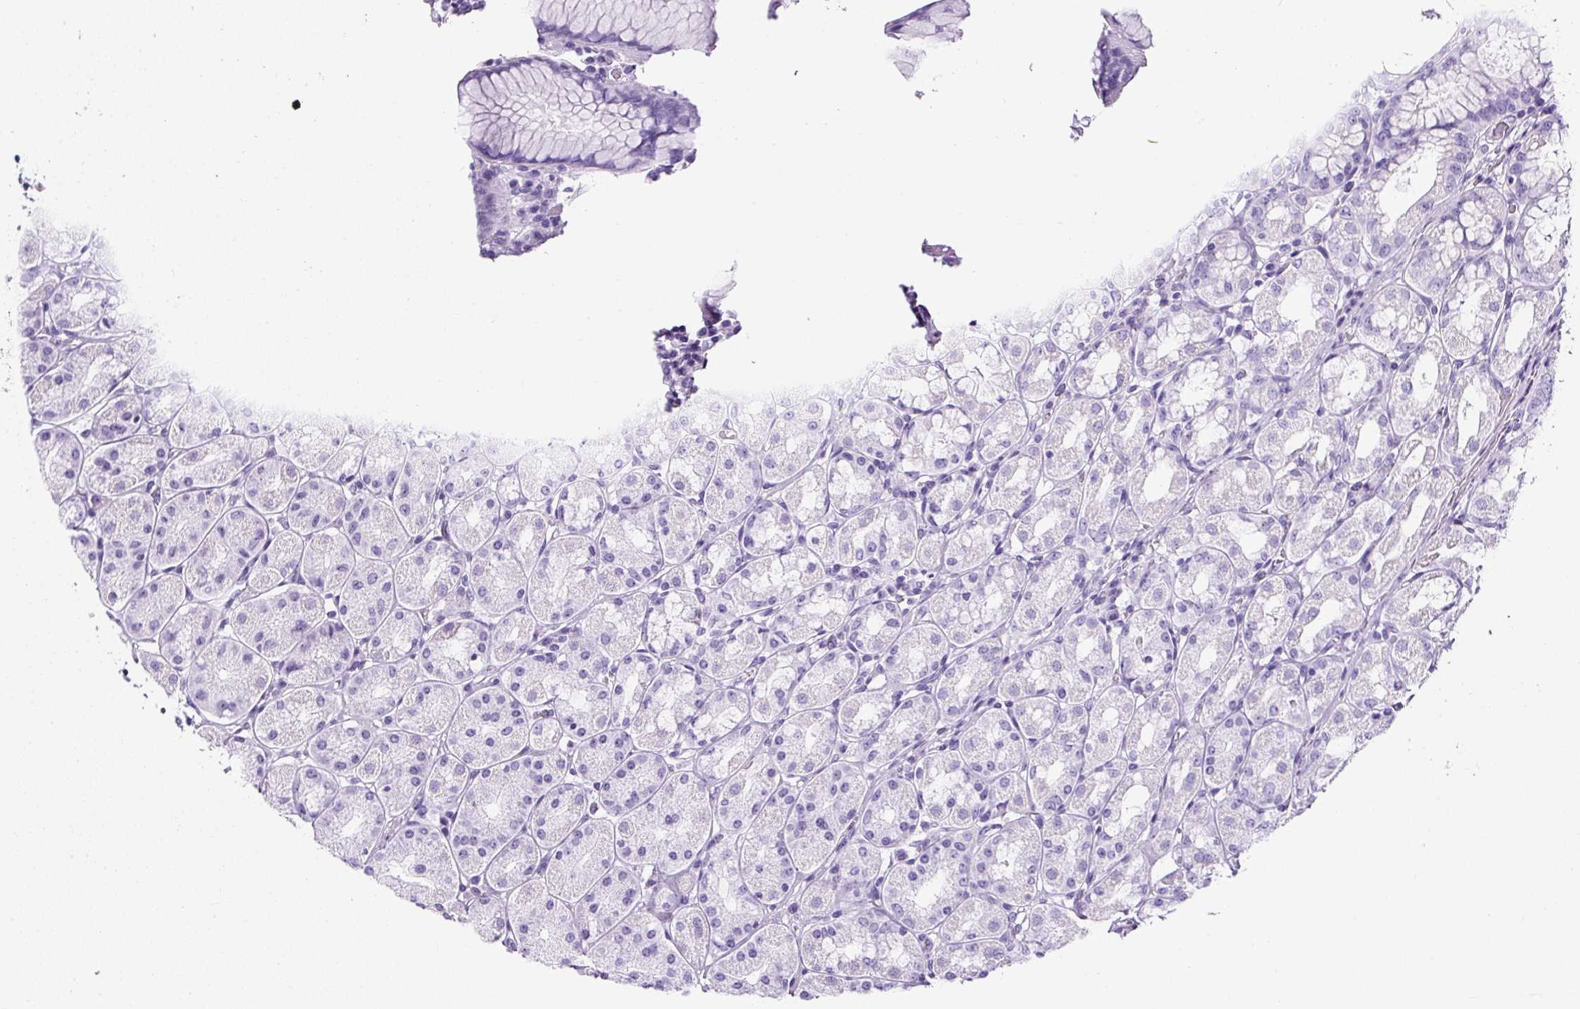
{"staining": {"intensity": "negative", "quantity": "none", "location": "none"}, "tissue": "stomach", "cell_type": "Glandular cells", "image_type": "normal", "snomed": [{"axis": "morphology", "description": "Normal tissue, NOS"}, {"axis": "topography", "description": "Stomach"}, {"axis": "topography", "description": "Stomach, lower"}], "caption": "This is a image of immunohistochemistry staining of unremarkable stomach, which shows no expression in glandular cells. Brightfield microscopy of immunohistochemistry (IHC) stained with DAB (3,3'-diaminobenzidine) (brown) and hematoxylin (blue), captured at high magnification.", "gene": "TMEM200B", "patient": {"sex": "female", "age": 56}}